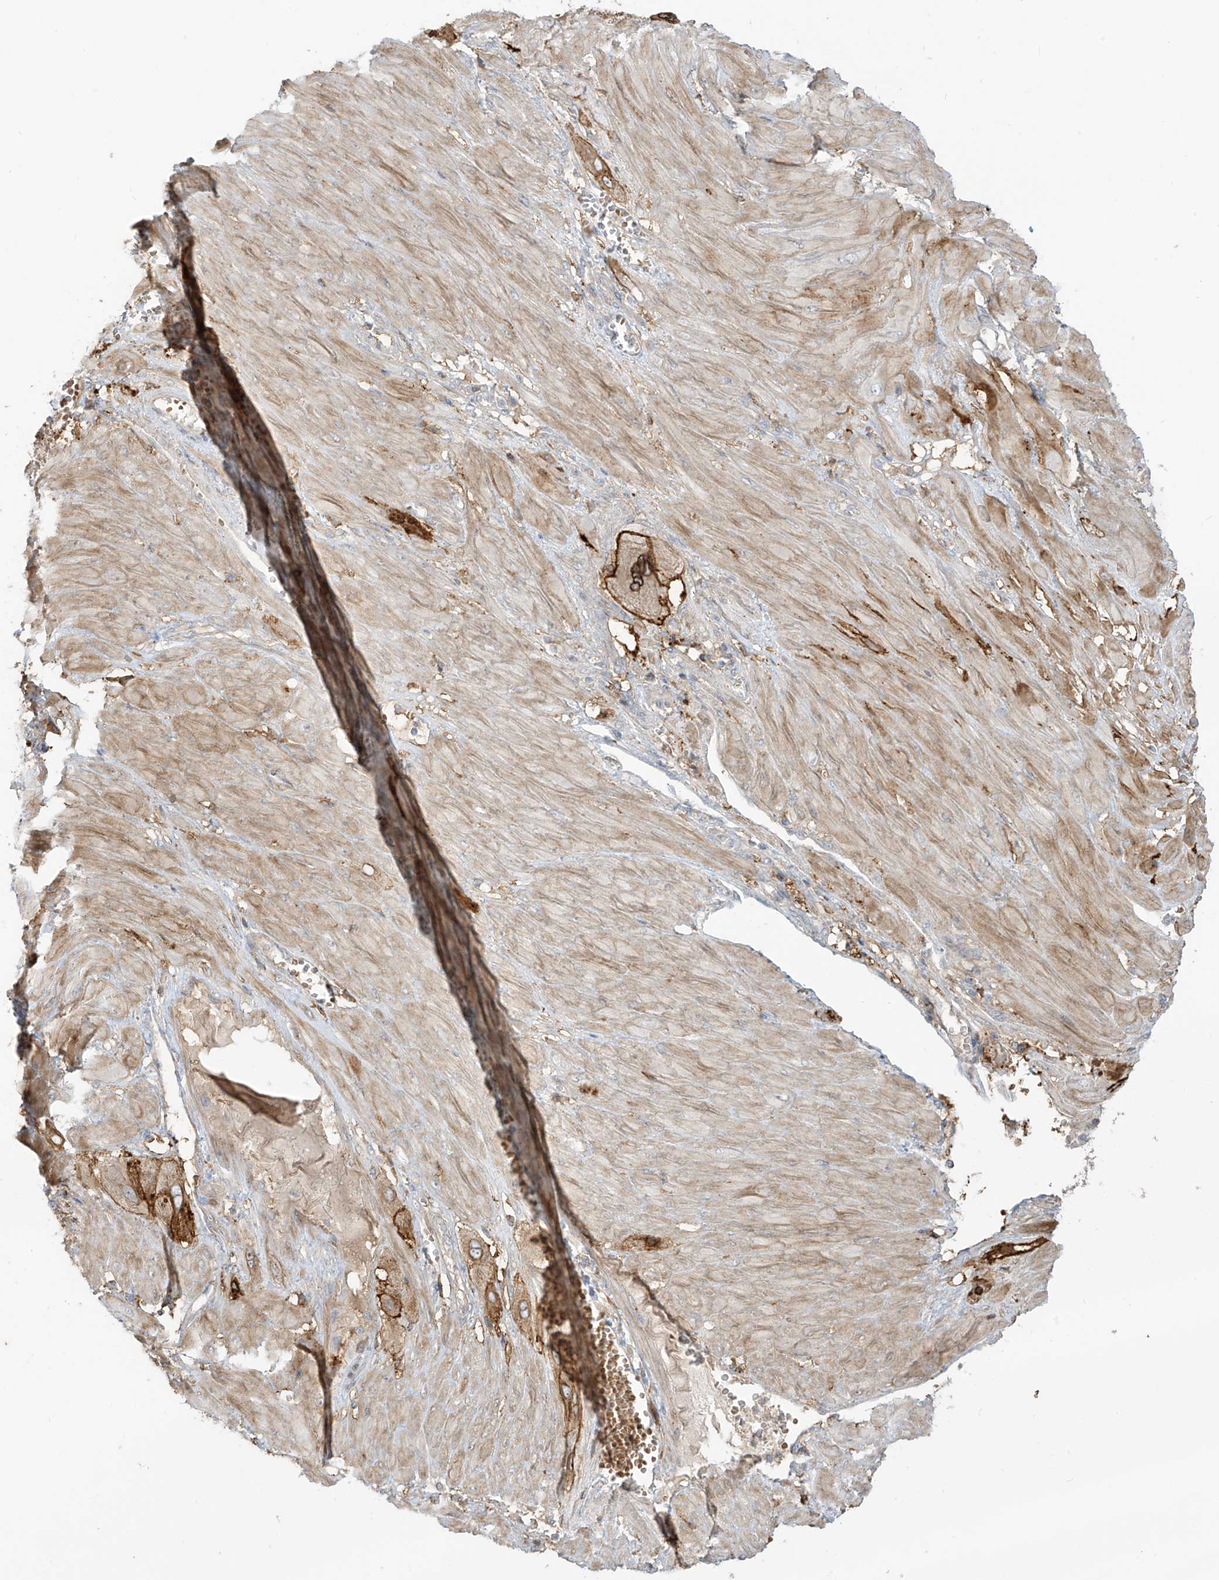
{"staining": {"intensity": "moderate", "quantity": ">75%", "location": "cytoplasmic/membranous"}, "tissue": "cervical cancer", "cell_type": "Tumor cells", "image_type": "cancer", "snomed": [{"axis": "morphology", "description": "Squamous cell carcinoma, NOS"}, {"axis": "topography", "description": "Cervix"}], "caption": "Protein analysis of squamous cell carcinoma (cervical) tissue demonstrates moderate cytoplasmic/membranous positivity in approximately >75% of tumor cells. The staining was performed using DAB (3,3'-diaminobenzidine) to visualize the protein expression in brown, while the nuclei were stained in blue with hematoxylin (Magnification: 20x).", "gene": "ZGRF1", "patient": {"sex": "female", "age": 34}}